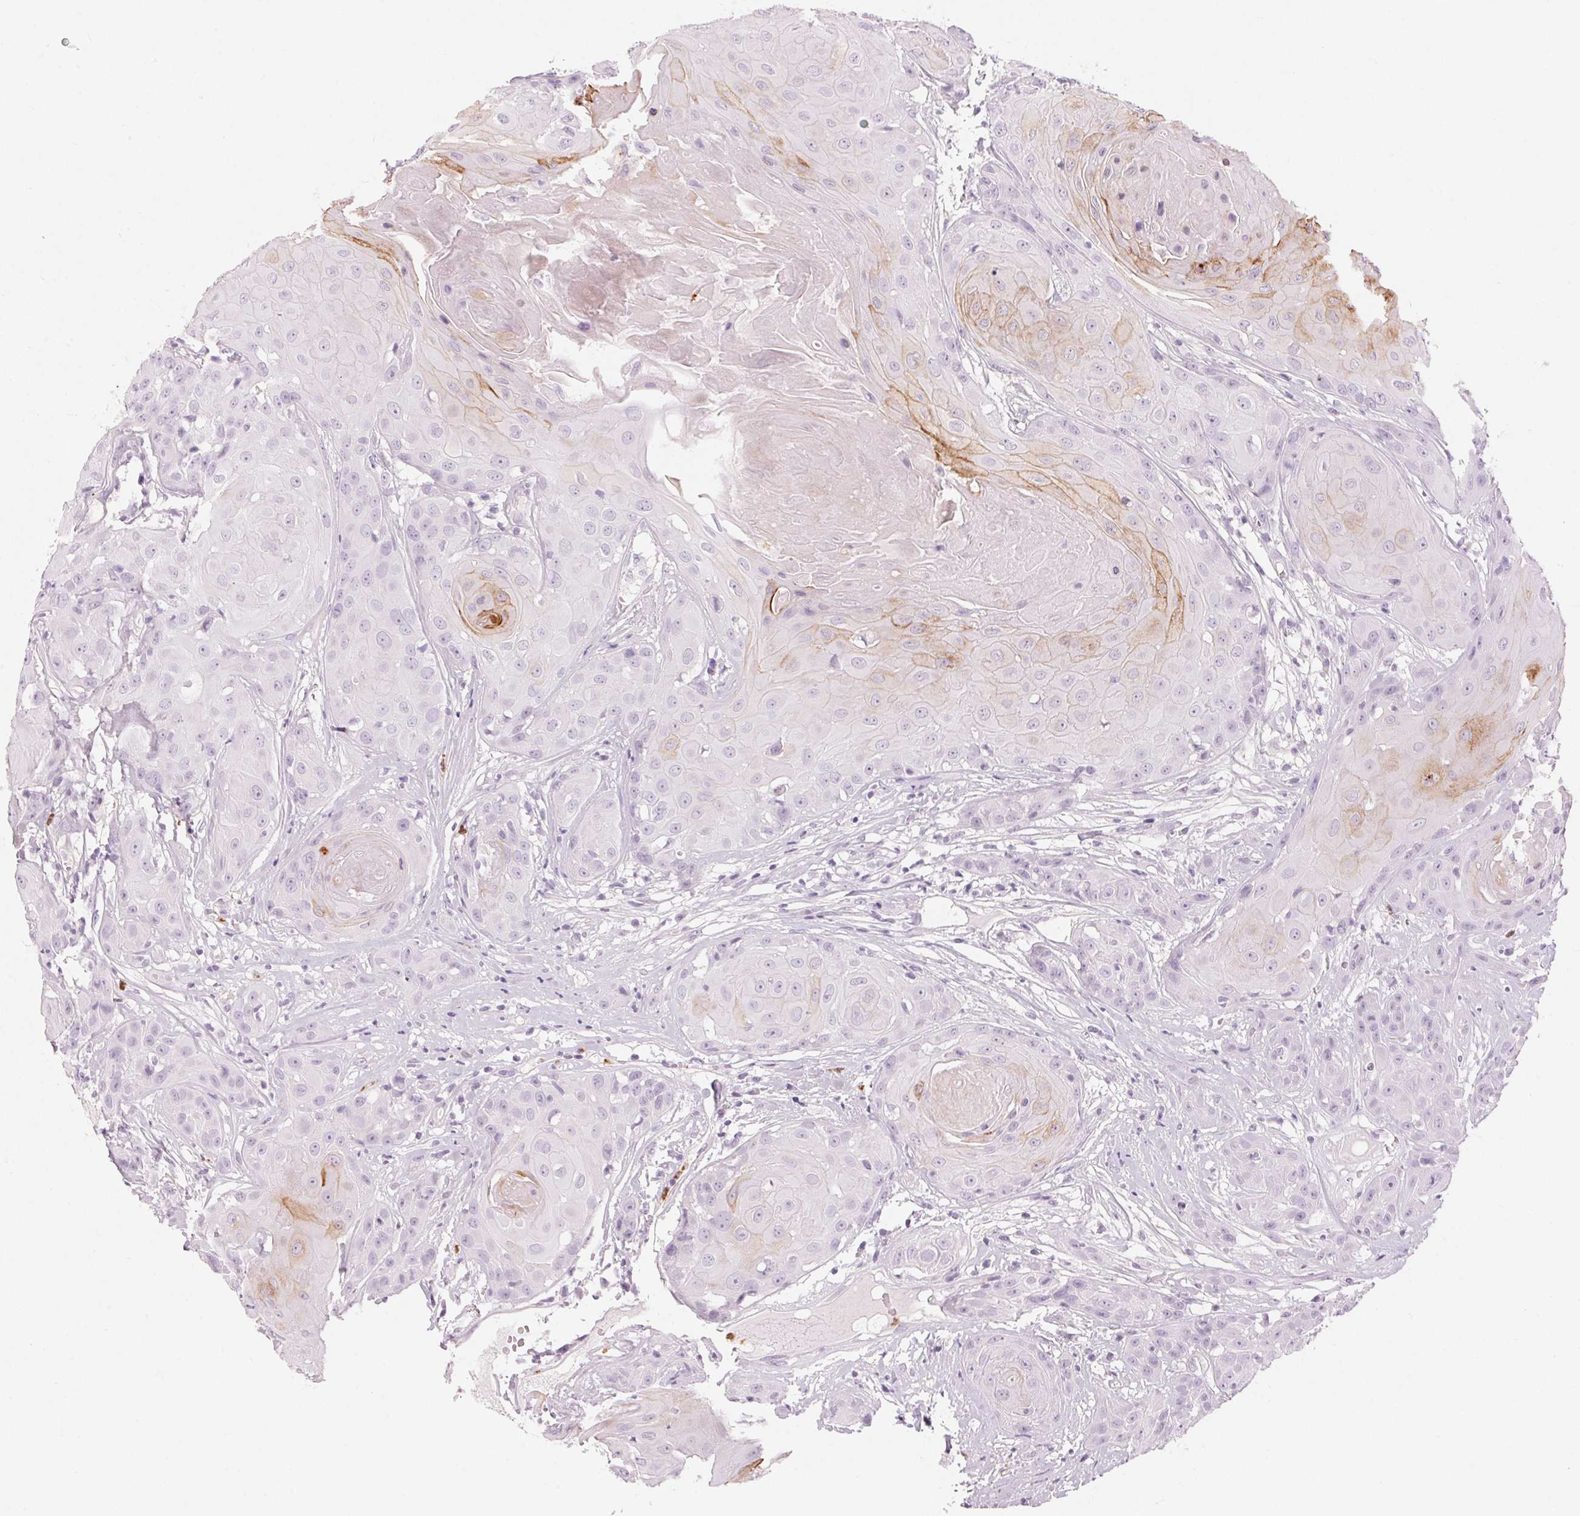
{"staining": {"intensity": "moderate", "quantity": "<25%", "location": "cytoplasmic/membranous"}, "tissue": "head and neck cancer", "cell_type": "Tumor cells", "image_type": "cancer", "snomed": [{"axis": "morphology", "description": "Squamous cell carcinoma, NOS"}, {"axis": "topography", "description": "Skin"}, {"axis": "topography", "description": "Head-Neck"}], "caption": "A photomicrograph showing moderate cytoplasmic/membranous expression in approximately <25% of tumor cells in head and neck cancer (squamous cell carcinoma), as visualized by brown immunohistochemical staining.", "gene": "KLK7", "patient": {"sex": "male", "age": 80}}